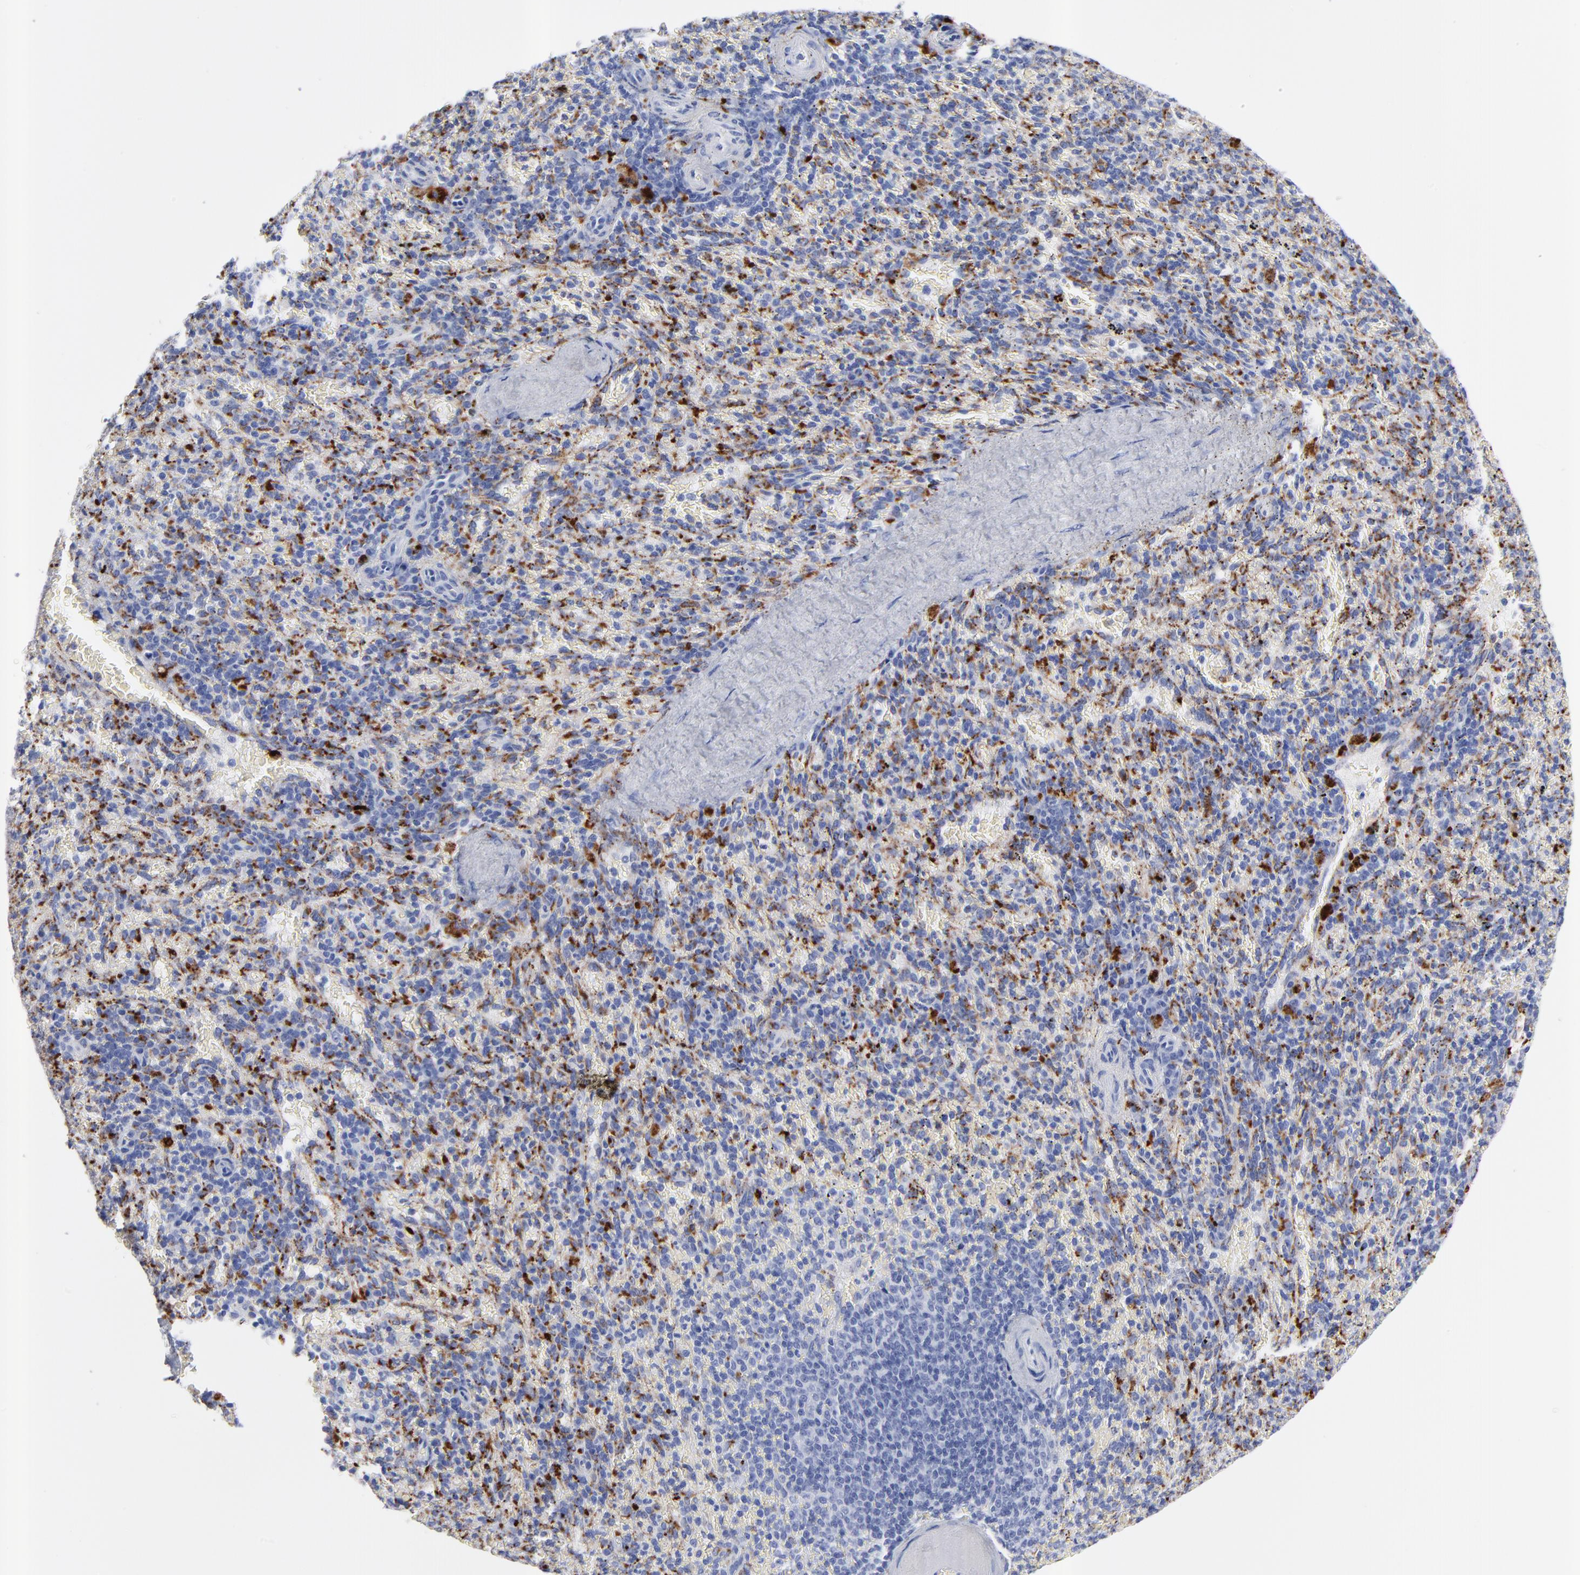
{"staining": {"intensity": "strong", "quantity": "25%-75%", "location": "cytoplasmic/membranous"}, "tissue": "spleen", "cell_type": "Cells in red pulp", "image_type": "normal", "snomed": [{"axis": "morphology", "description": "Normal tissue, NOS"}, {"axis": "topography", "description": "Spleen"}], "caption": "Normal spleen was stained to show a protein in brown. There is high levels of strong cytoplasmic/membranous expression in approximately 25%-75% of cells in red pulp.", "gene": "CPVL", "patient": {"sex": "female", "age": 43}}